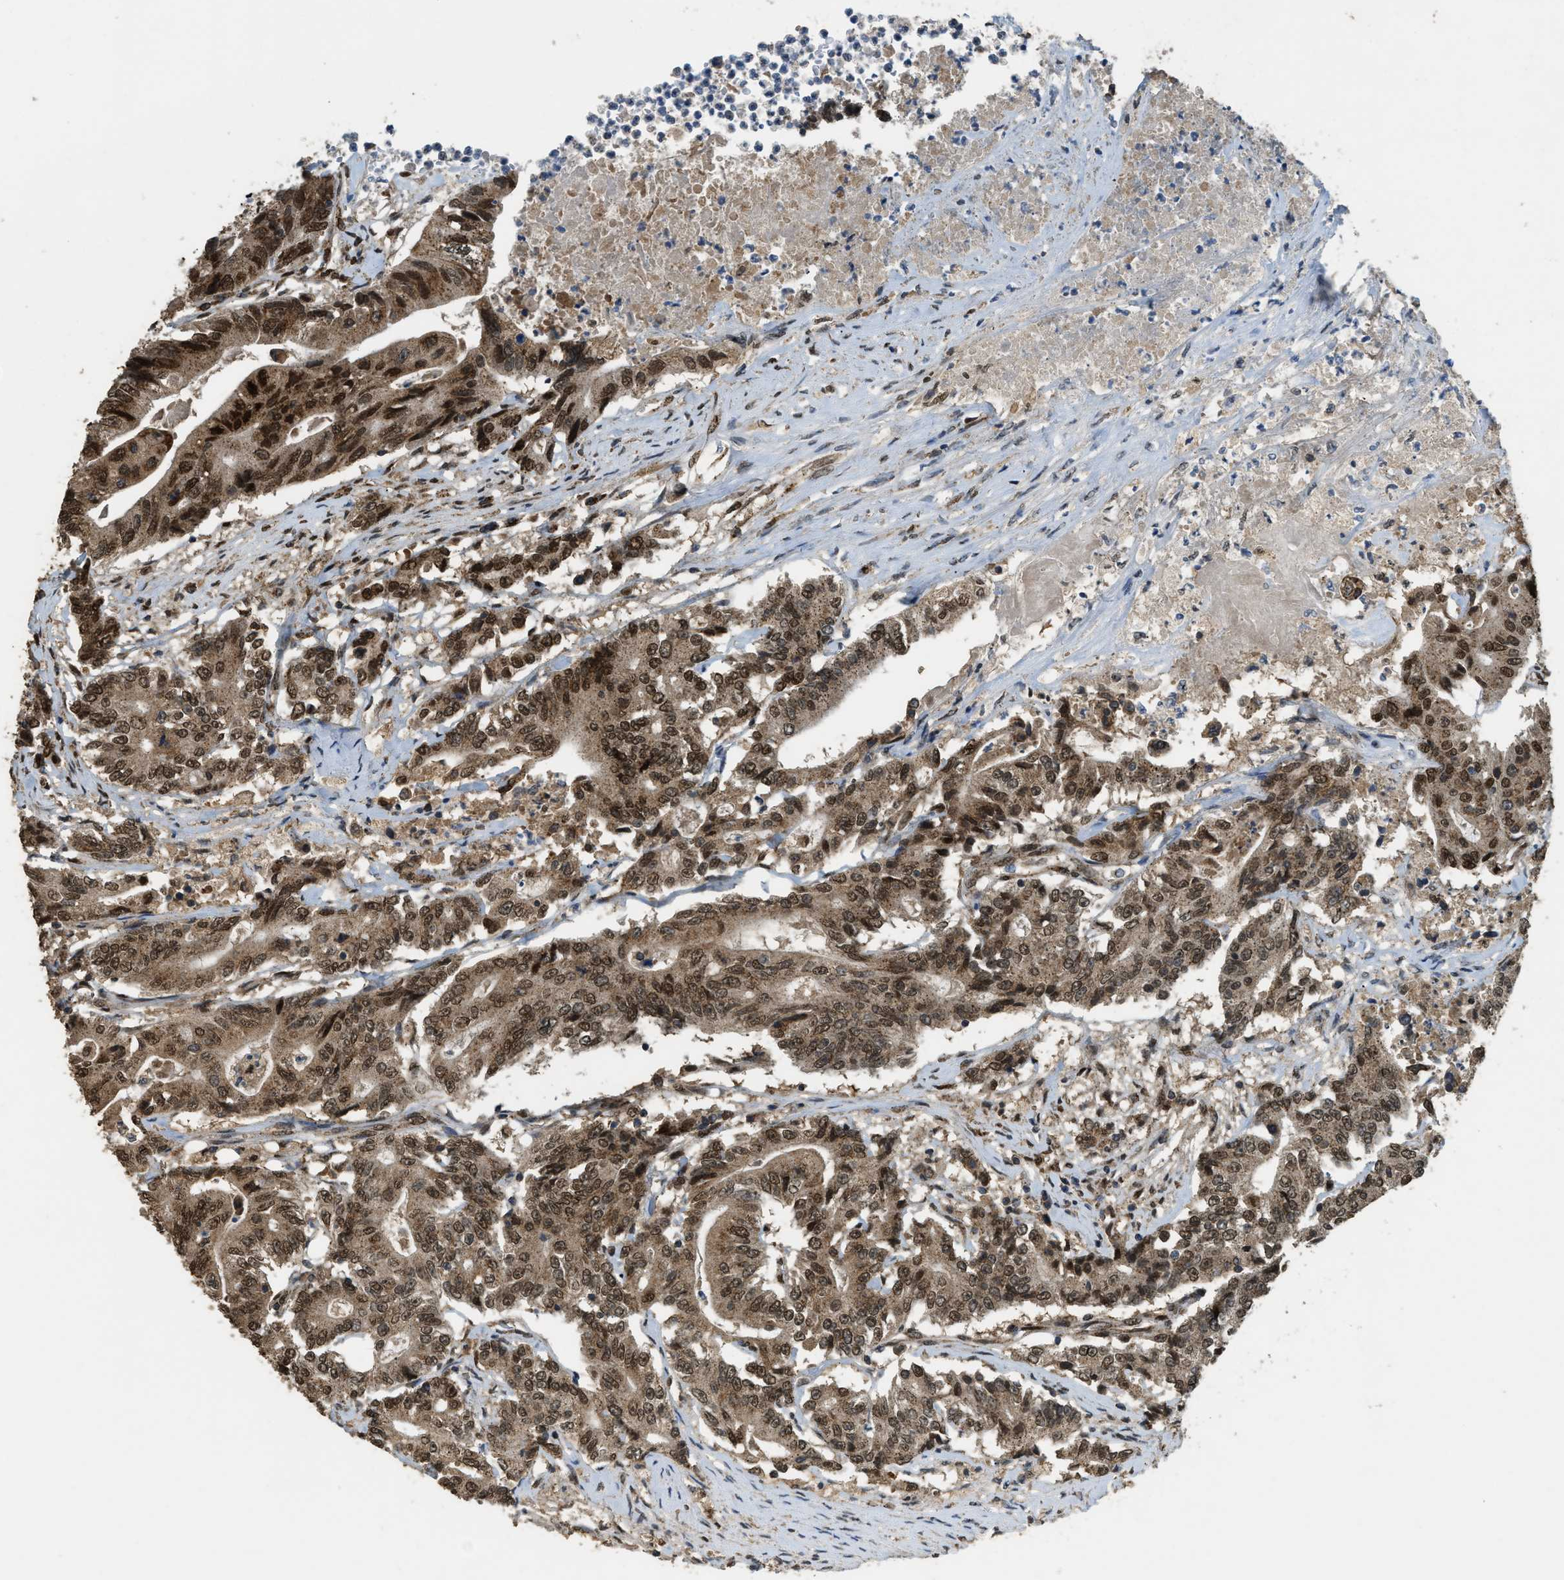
{"staining": {"intensity": "moderate", "quantity": ">75%", "location": "cytoplasmic/membranous,nuclear"}, "tissue": "colorectal cancer", "cell_type": "Tumor cells", "image_type": "cancer", "snomed": [{"axis": "morphology", "description": "Adenocarcinoma, NOS"}, {"axis": "topography", "description": "Colon"}], "caption": "Protein staining shows moderate cytoplasmic/membranous and nuclear staining in approximately >75% of tumor cells in colorectal adenocarcinoma.", "gene": "IPO7", "patient": {"sex": "female", "age": 77}}